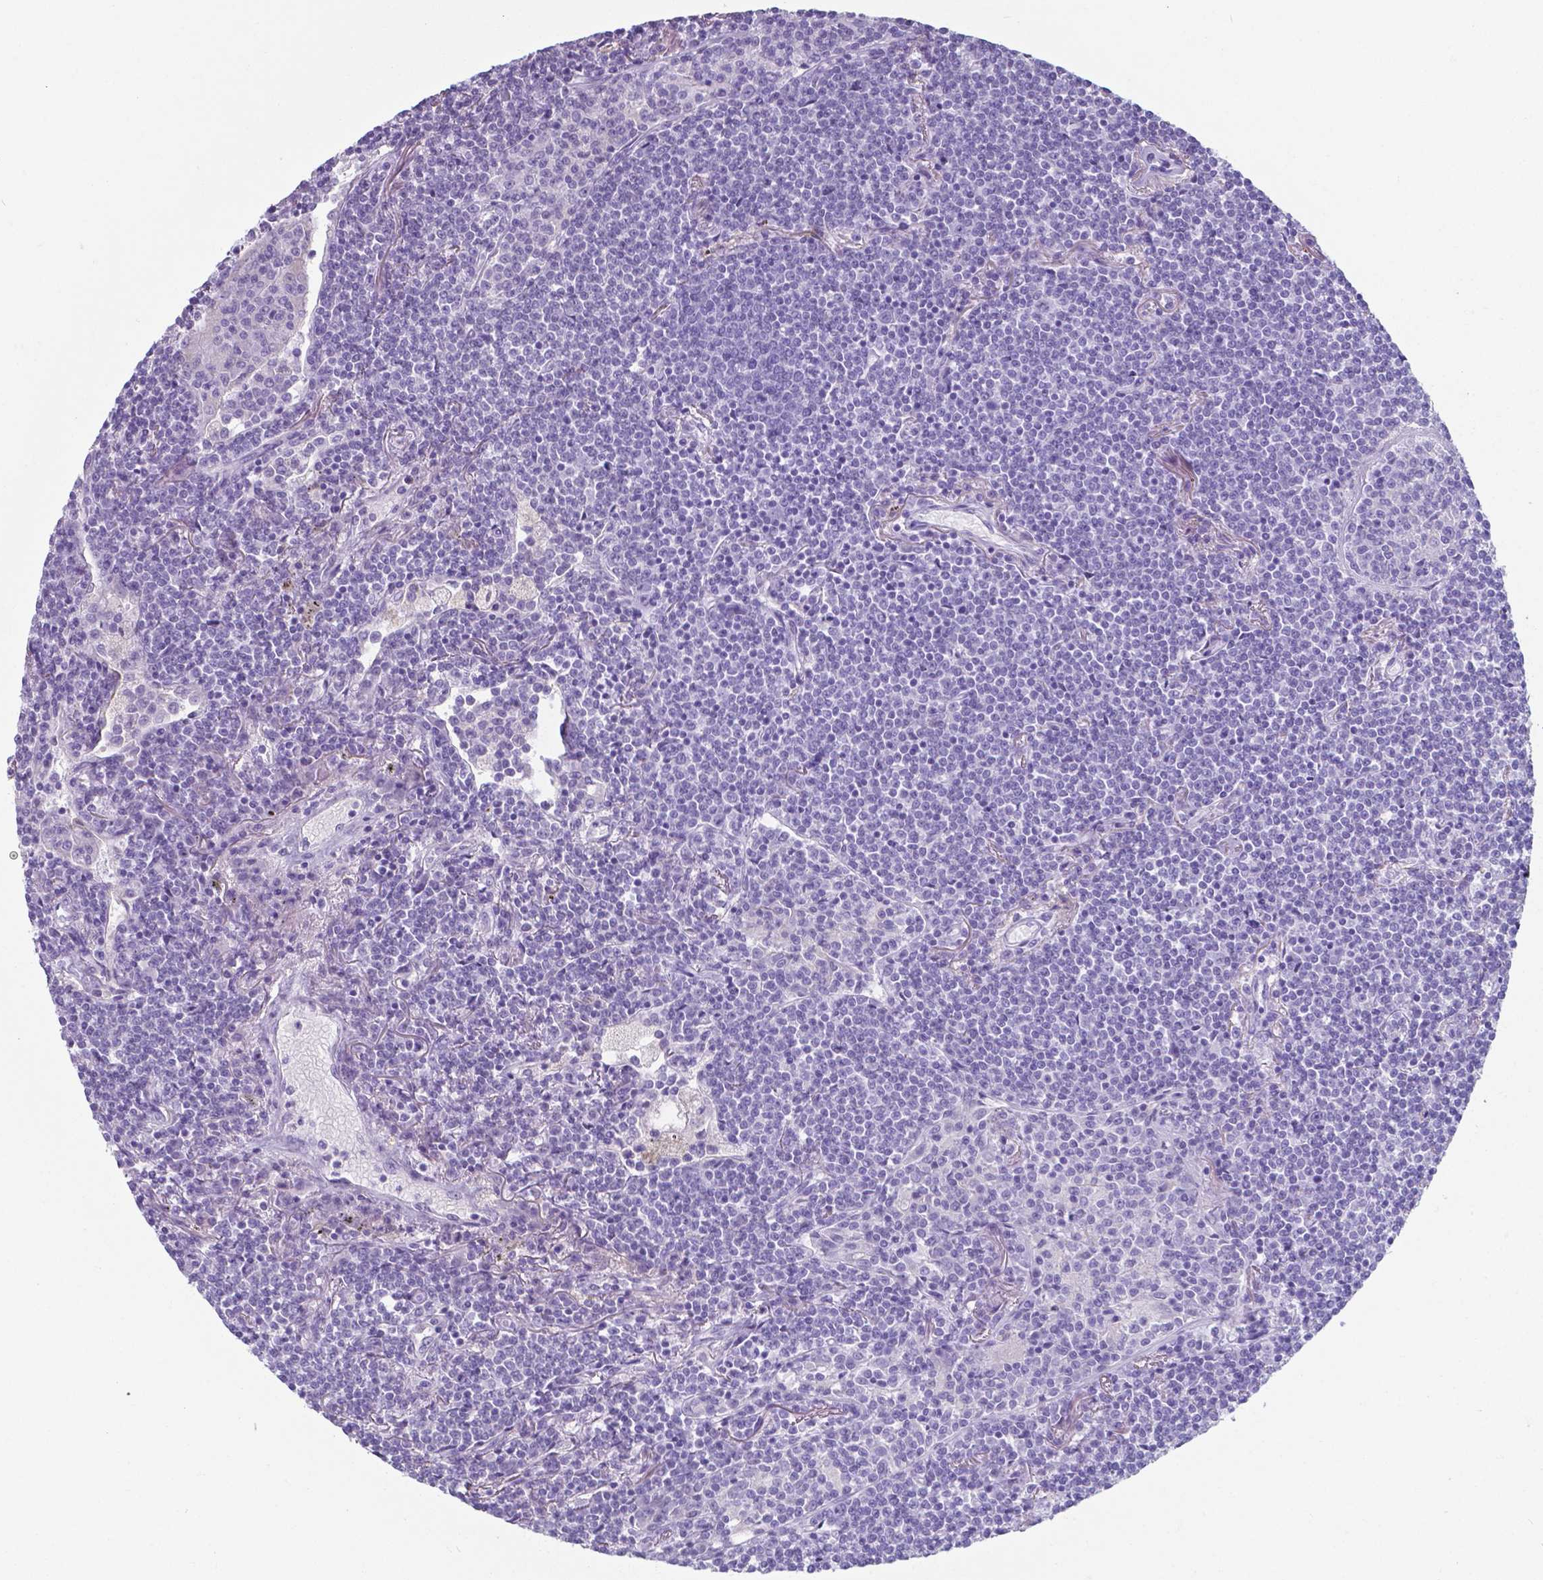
{"staining": {"intensity": "negative", "quantity": "none", "location": "none"}, "tissue": "lymphoma", "cell_type": "Tumor cells", "image_type": "cancer", "snomed": [{"axis": "morphology", "description": "Malignant lymphoma, non-Hodgkin's type, Low grade"}, {"axis": "topography", "description": "Lung"}], "caption": "Immunohistochemical staining of lymphoma displays no significant positivity in tumor cells.", "gene": "AP5B1", "patient": {"sex": "female", "age": 71}}